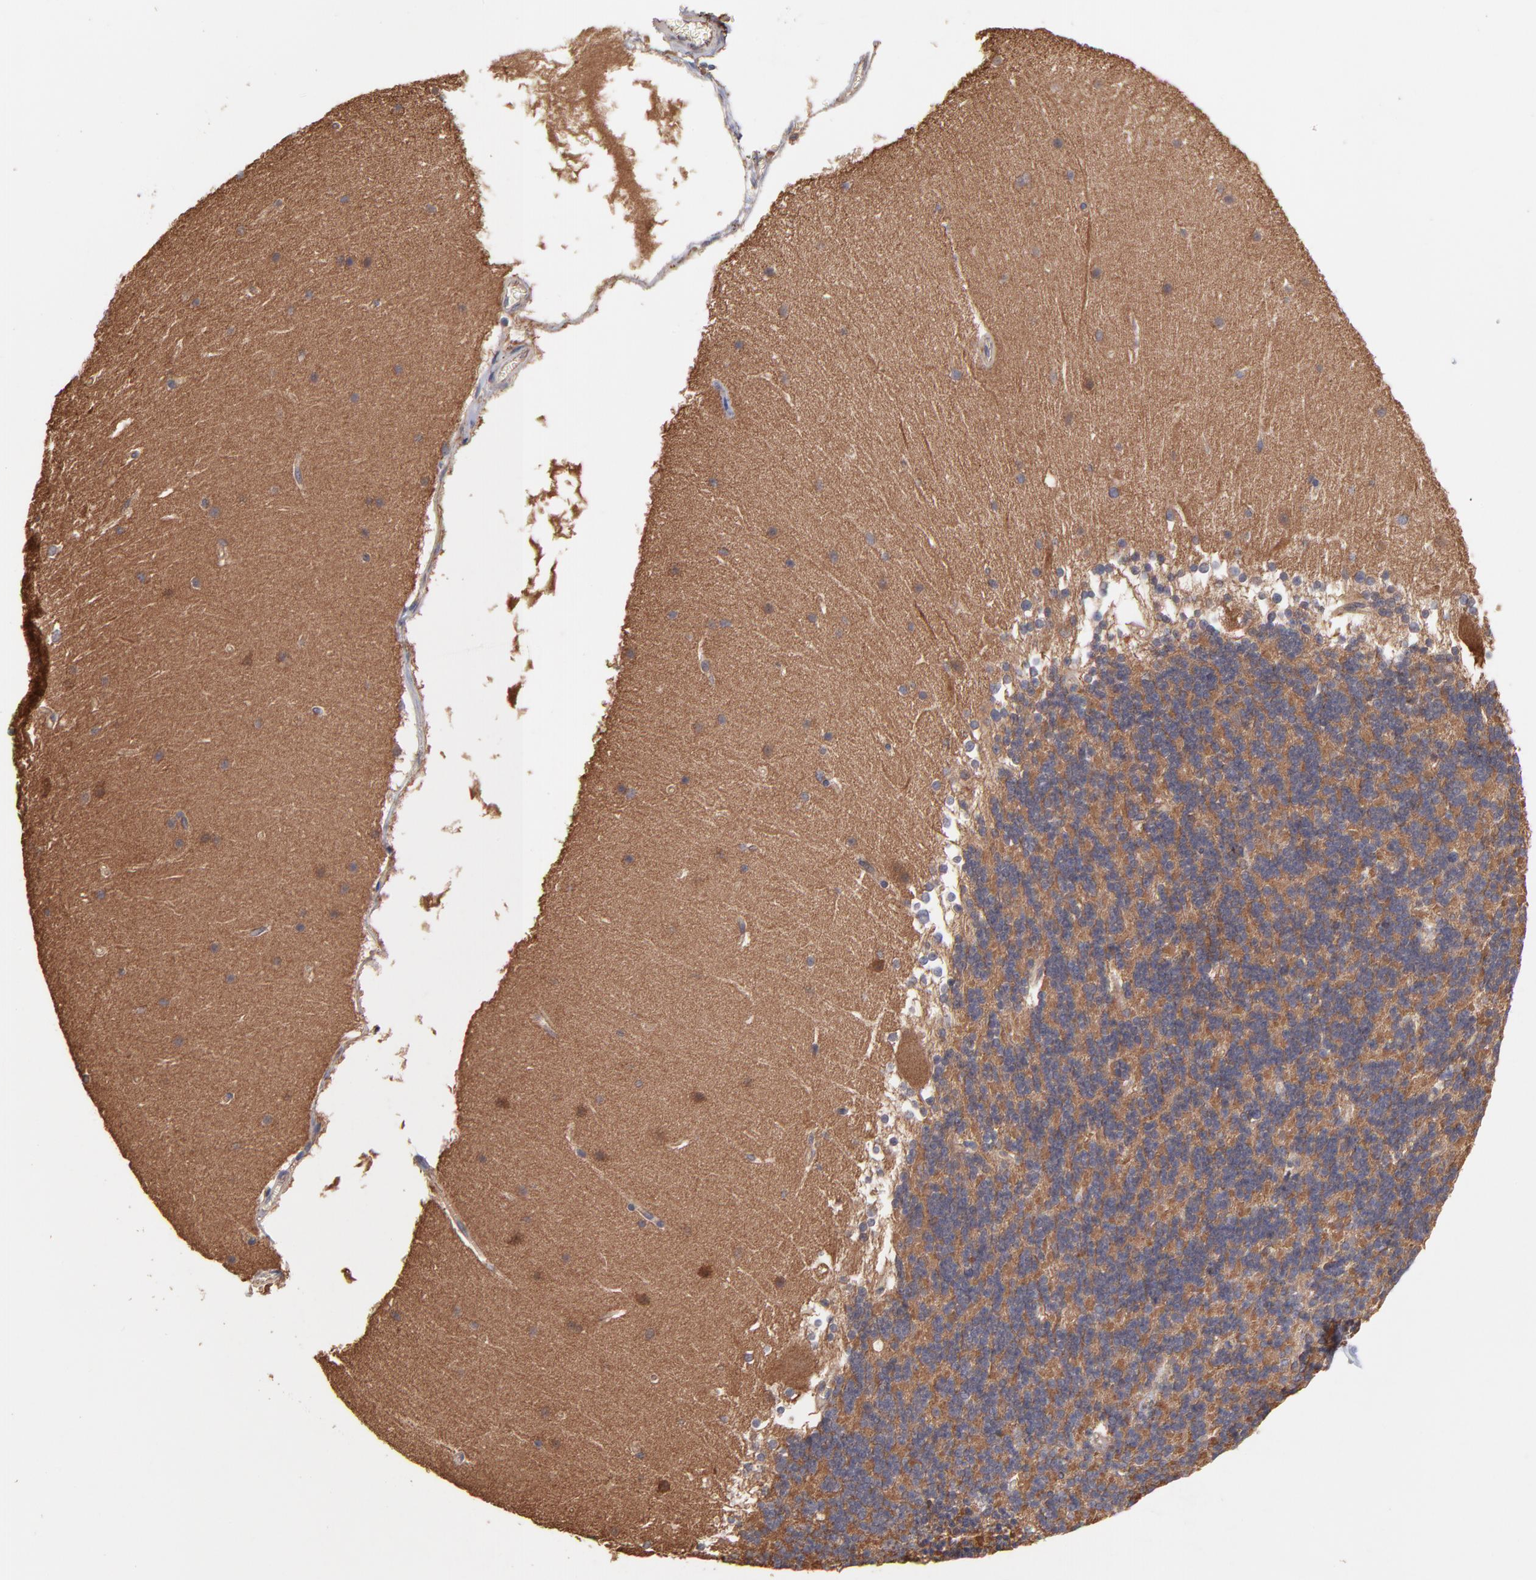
{"staining": {"intensity": "negative", "quantity": "none", "location": "none"}, "tissue": "cerebellum", "cell_type": "Cells in granular layer", "image_type": "normal", "snomed": [{"axis": "morphology", "description": "Normal tissue, NOS"}, {"axis": "topography", "description": "Cerebellum"}], "caption": "Immunohistochemical staining of unremarkable cerebellum demonstrates no significant positivity in cells in granular layer. (Stains: DAB (3,3'-diaminobenzidine) IHC with hematoxylin counter stain, Microscopy: brightfield microscopy at high magnification).", "gene": "STAP2", "patient": {"sex": "female", "age": 19}}